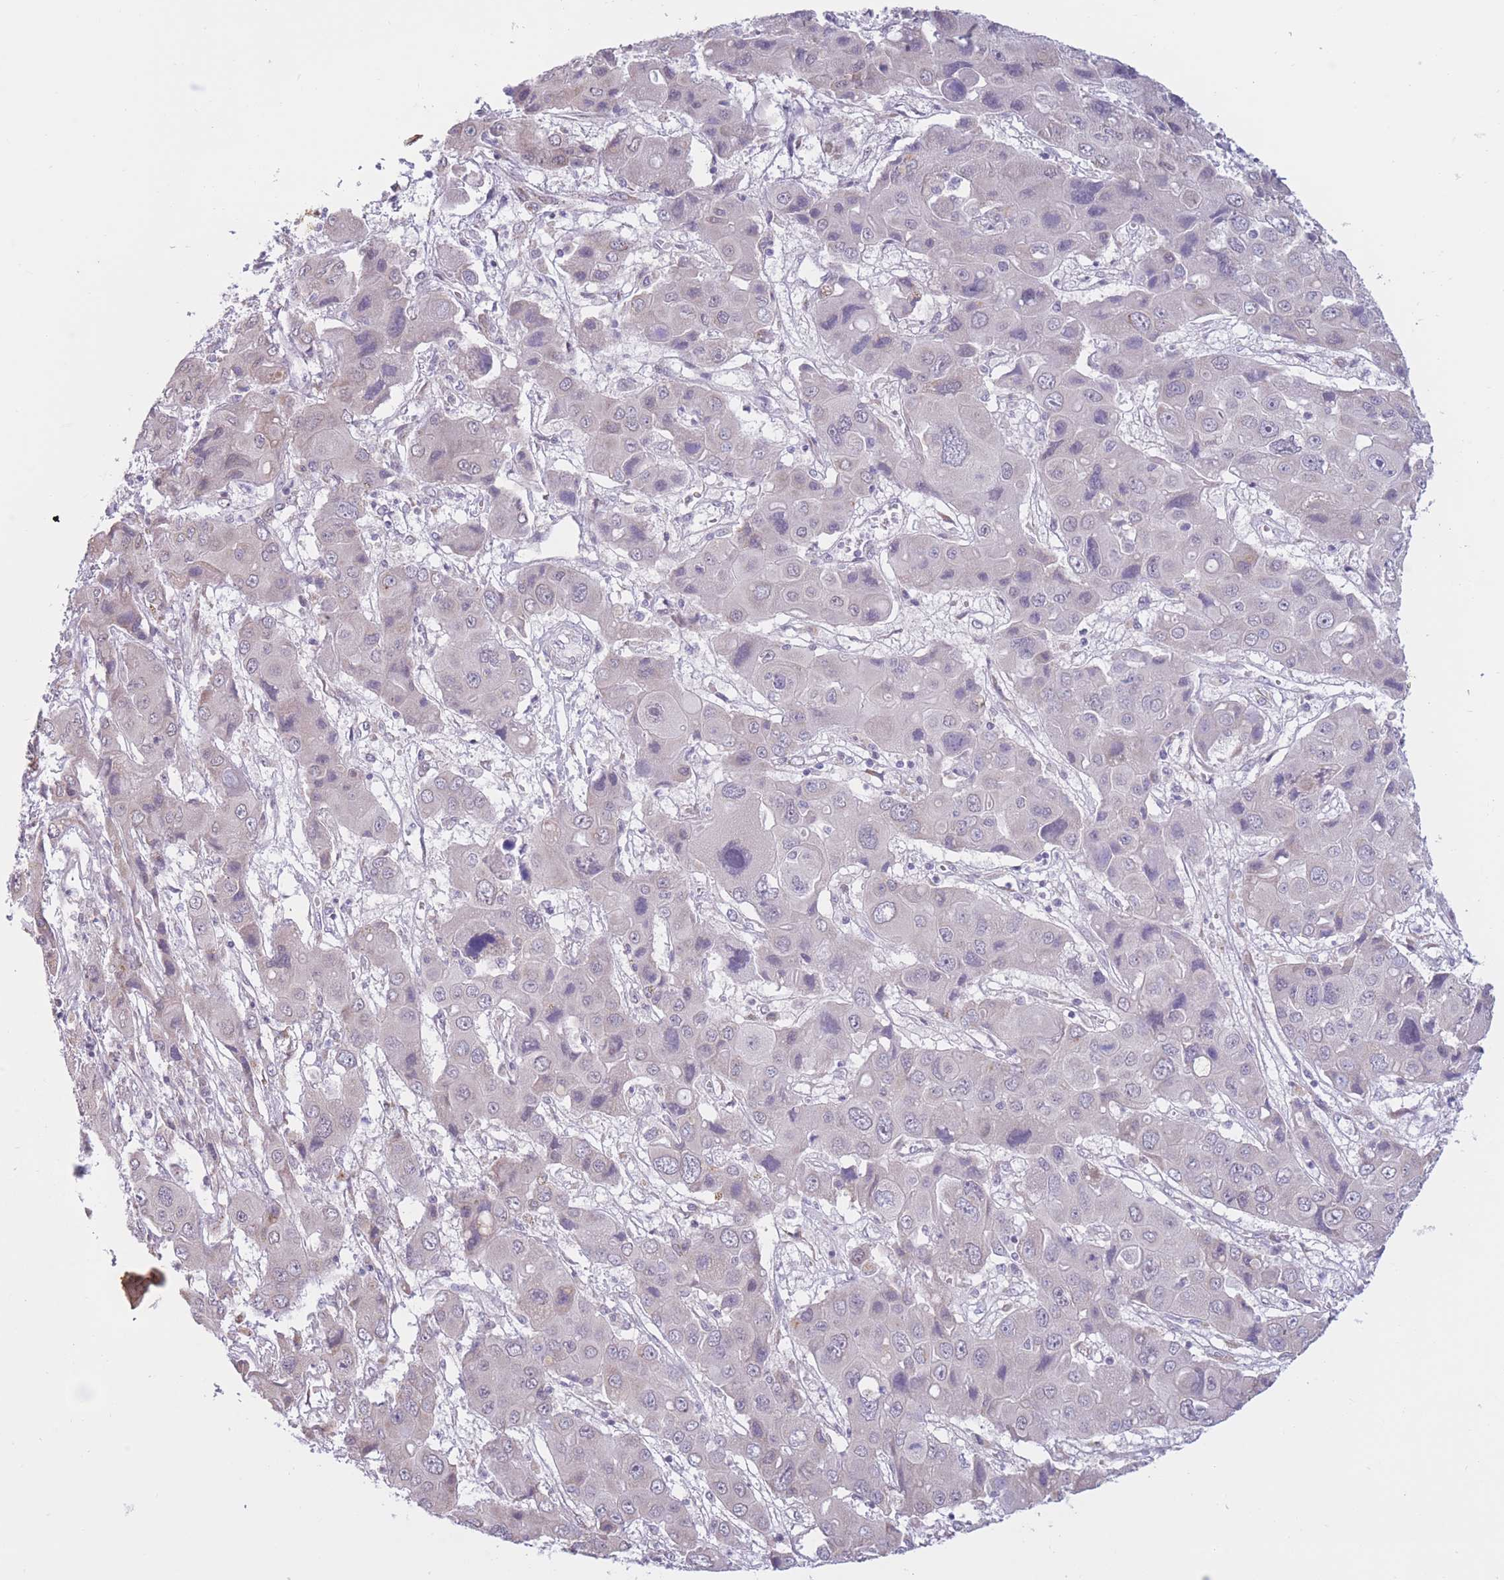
{"staining": {"intensity": "negative", "quantity": "none", "location": "none"}, "tissue": "liver cancer", "cell_type": "Tumor cells", "image_type": "cancer", "snomed": [{"axis": "morphology", "description": "Cholangiocarcinoma"}, {"axis": "topography", "description": "Liver"}], "caption": "Immunohistochemistry histopathology image of liver cancer (cholangiocarcinoma) stained for a protein (brown), which shows no staining in tumor cells.", "gene": "COL27A1", "patient": {"sex": "male", "age": 67}}